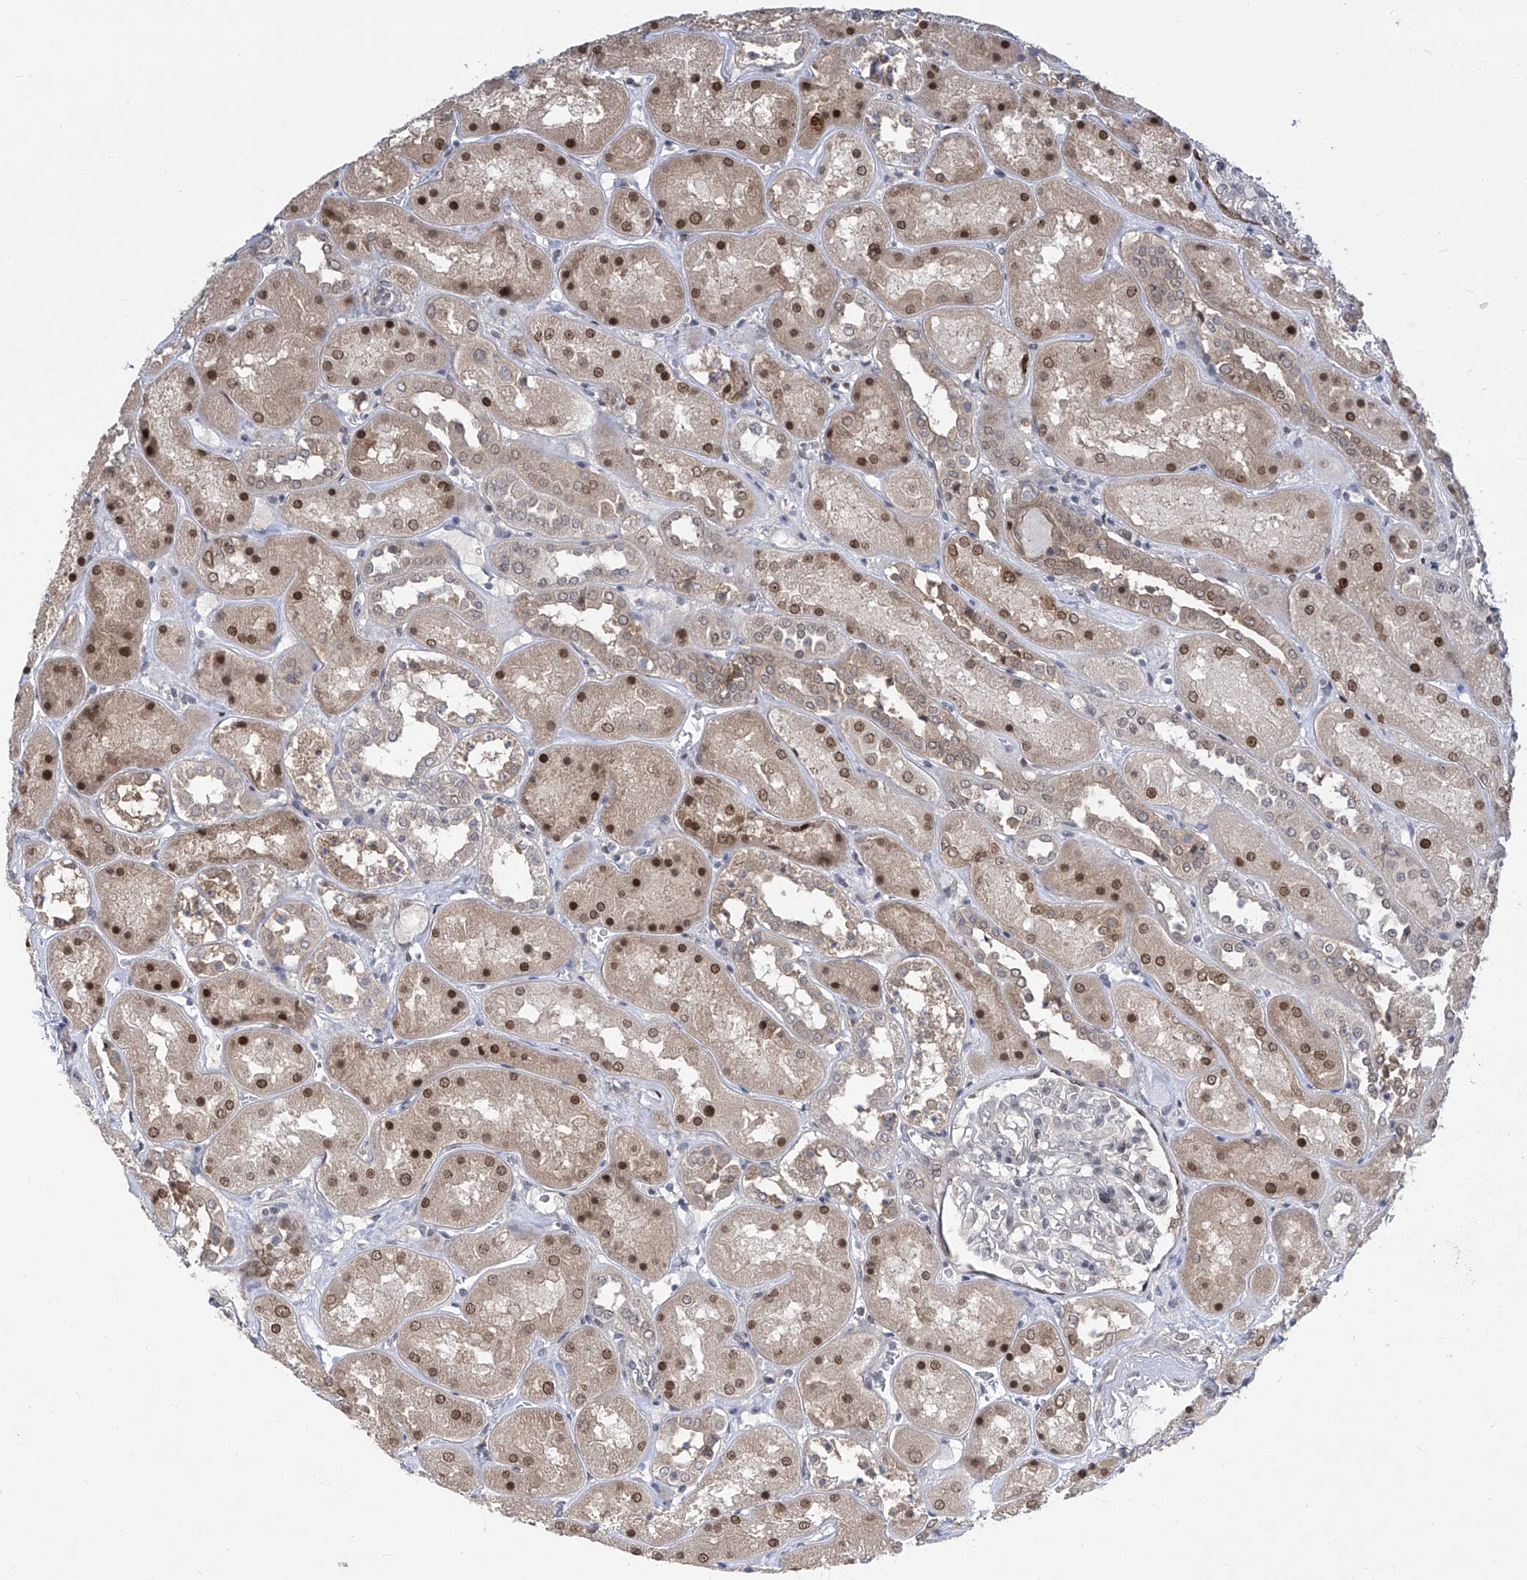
{"staining": {"intensity": "weak", "quantity": "<25%", "location": "nuclear"}, "tissue": "kidney", "cell_type": "Cells in glomeruli", "image_type": "normal", "snomed": [{"axis": "morphology", "description": "Normal tissue, NOS"}, {"axis": "topography", "description": "Kidney"}], "caption": "The immunohistochemistry photomicrograph has no significant expression in cells in glomeruli of kidney. (Stains: DAB (3,3'-diaminobenzidine) IHC with hematoxylin counter stain, Microscopy: brightfield microscopy at high magnification).", "gene": "CETN1", "patient": {"sex": "male", "age": 70}}